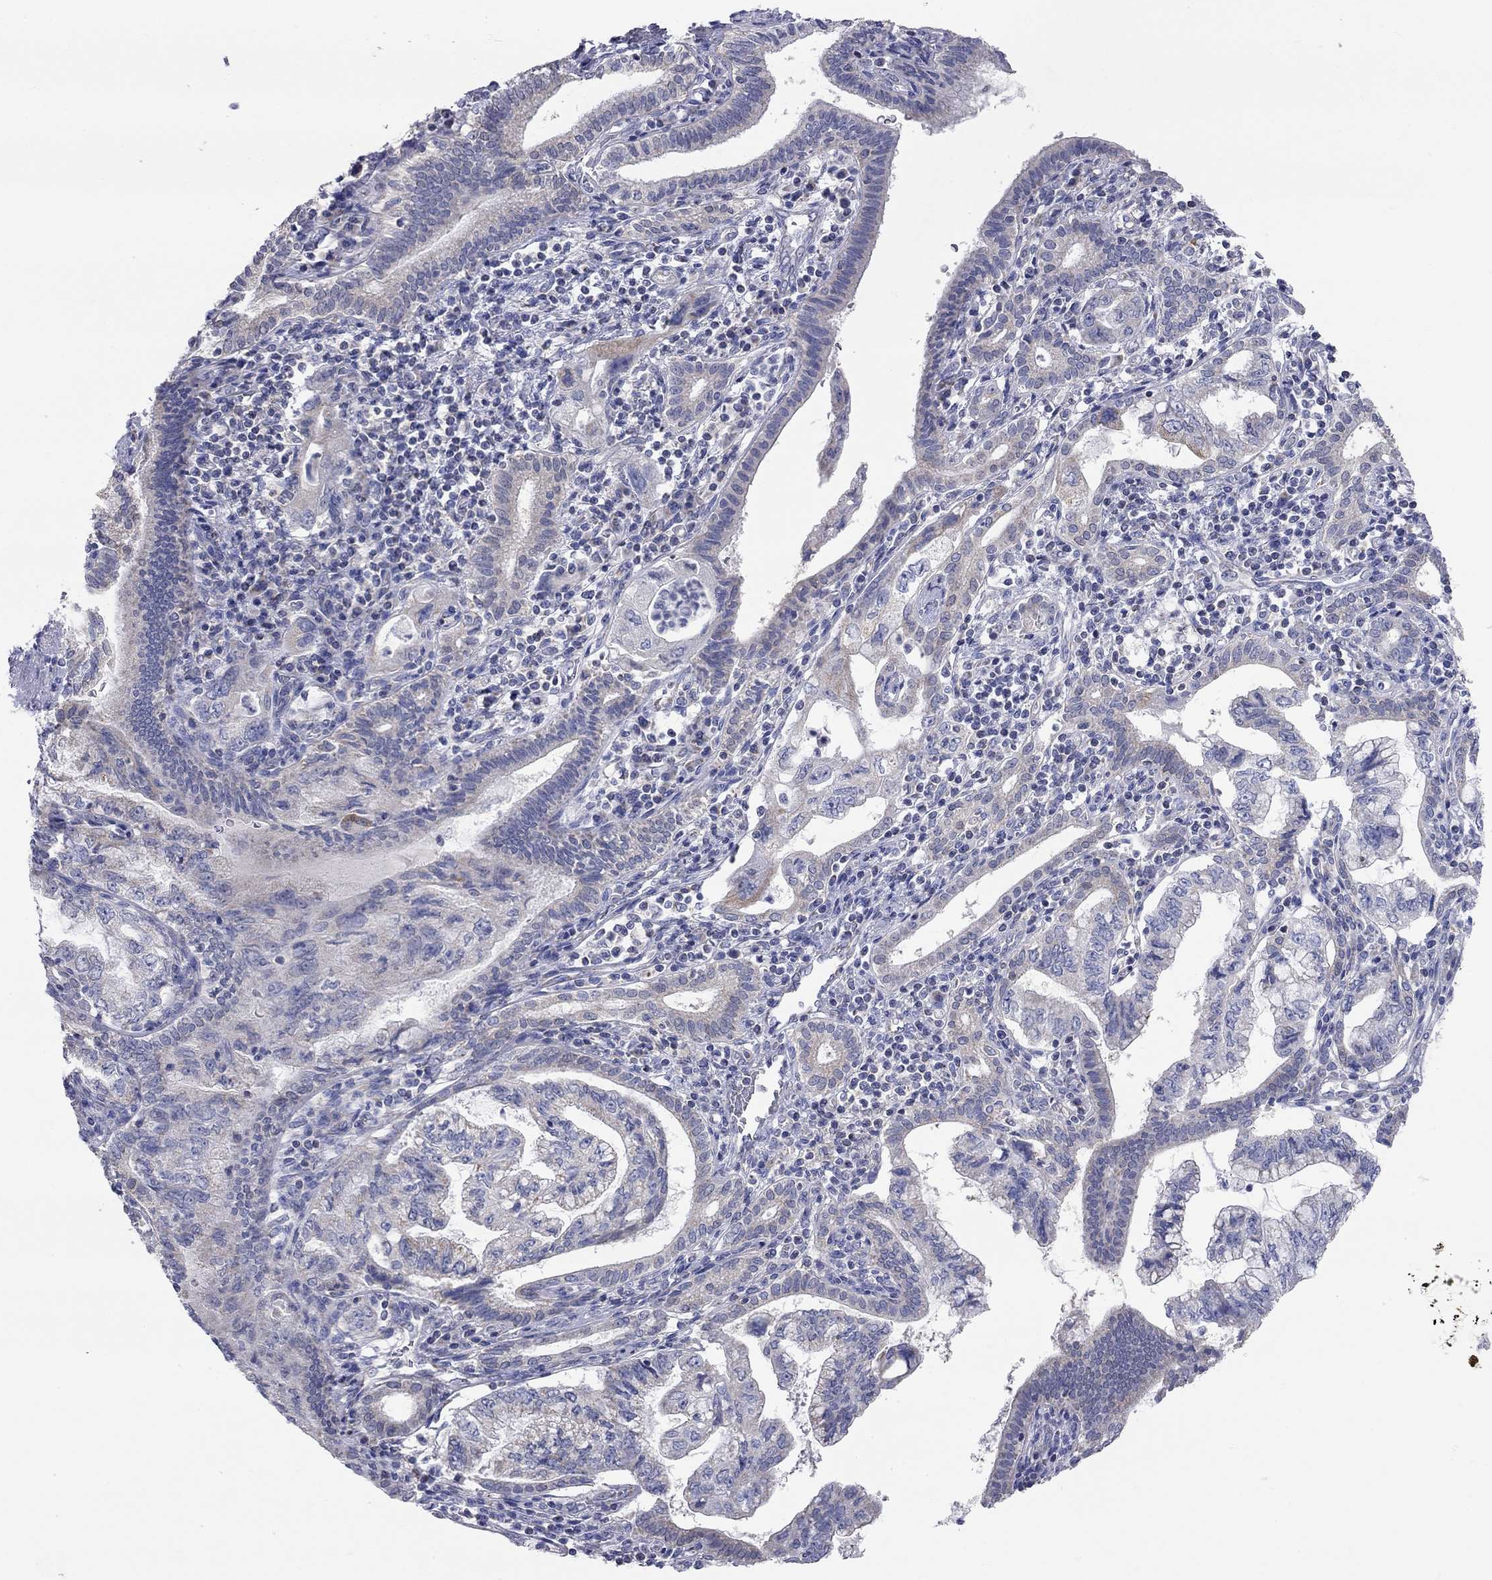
{"staining": {"intensity": "negative", "quantity": "none", "location": "none"}, "tissue": "pancreatic cancer", "cell_type": "Tumor cells", "image_type": "cancer", "snomed": [{"axis": "morphology", "description": "Adenocarcinoma, NOS"}, {"axis": "topography", "description": "Pancreas"}], "caption": "Tumor cells show no significant staining in pancreatic cancer (adenocarcinoma). (Stains: DAB immunohistochemistry (IHC) with hematoxylin counter stain, Microscopy: brightfield microscopy at high magnification).", "gene": "CFAP161", "patient": {"sex": "female", "age": 73}}